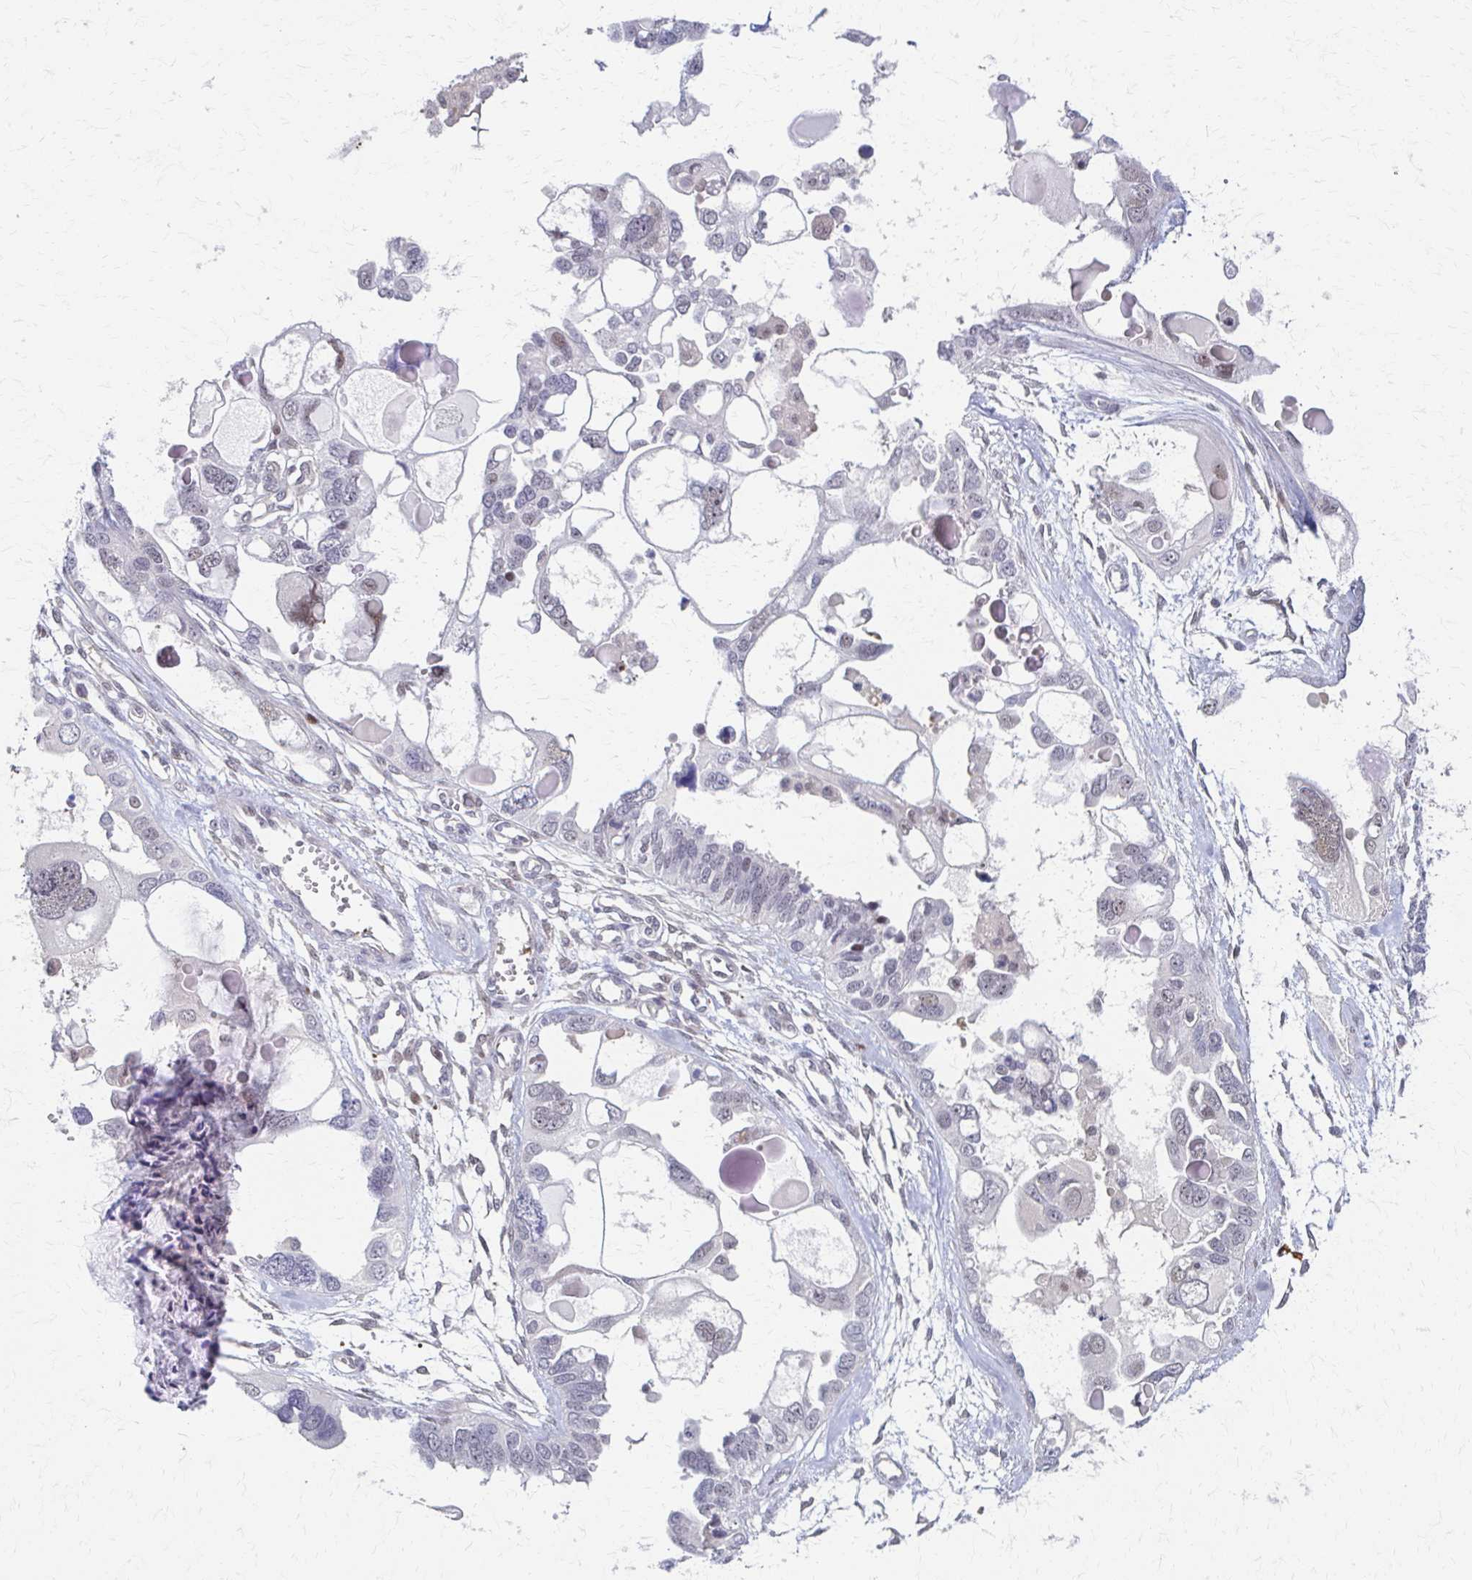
{"staining": {"intensity": "weak", "quantity": "<25%", "location": "nuclear"}, "tissue": "ovarian cancer", "cell_type": "Tumor cells", "image_type": "cancer", "snomed": [{"axis": "morphology", "description": "Cystadenocarcinoma, serous, NOS"}, {"axis": "topography", "description": "Ovary"}], "caption": "Immunohistochemistry (IHC) micrograph of neoplastic tissue: human ovarian cancer stained with DAB (3,3'-diaminobenzidine) reveals no significant protein positivity in tumor cells.", "gene": "PSMD7", "patient": {"sex": "female", "age": 51}}